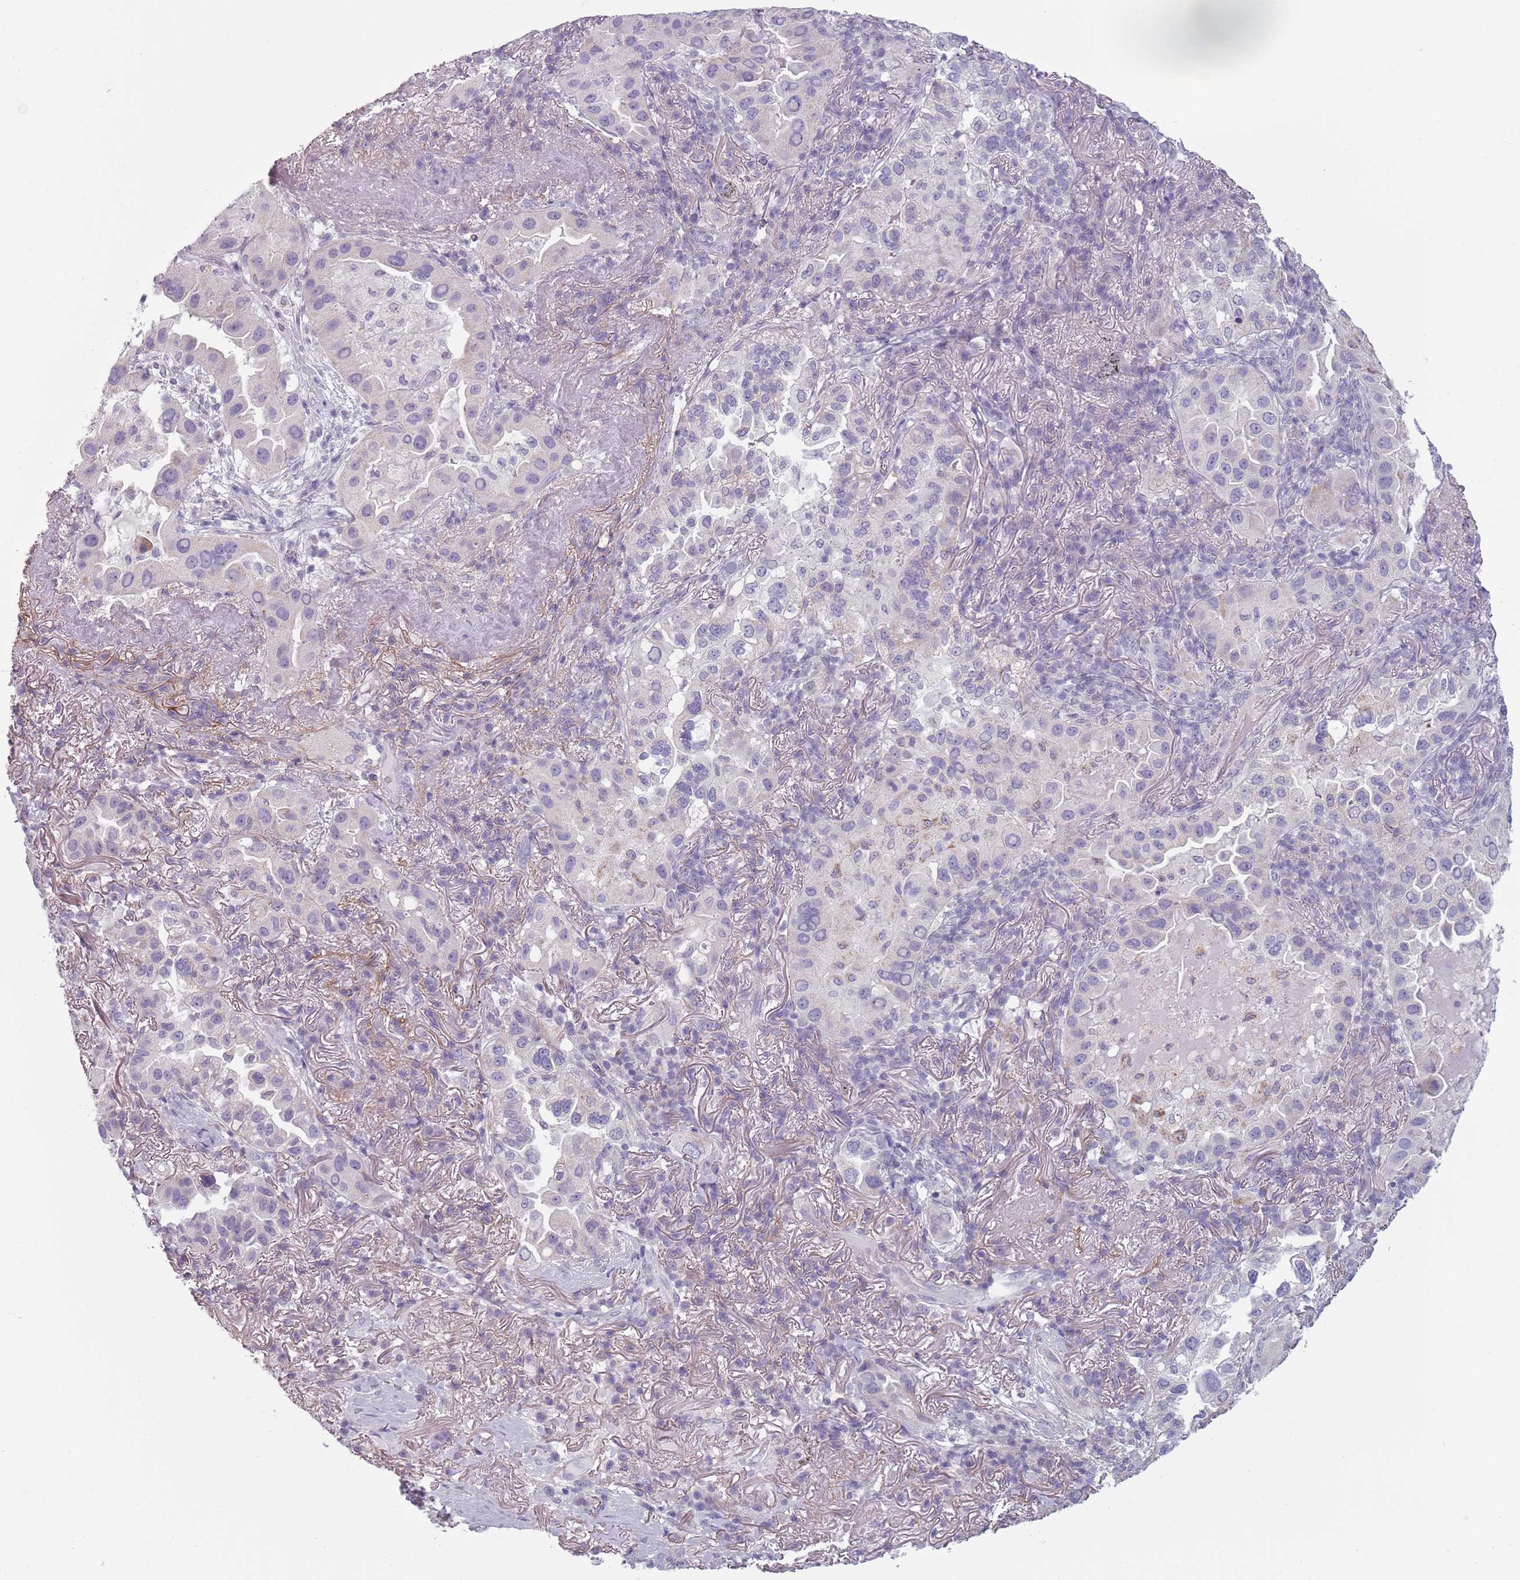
{"staining": {"intensity": "negative", "quantity": "none", "location": "none"}, "tissue": "lung cancer", "cell_type": "Tumor cells", "image_type": "cancer", "snomed": [{"axis": "morphology", "description": "Adenocarcinoma, NOS"}, {"axis": "topography", "description": "Lung"}], "caption": "Tumor cells are negative for protein expression in human lung adenocarcinoma.", "gene": "MEGF8", "patient": {"sex": "female", "age": 69}}